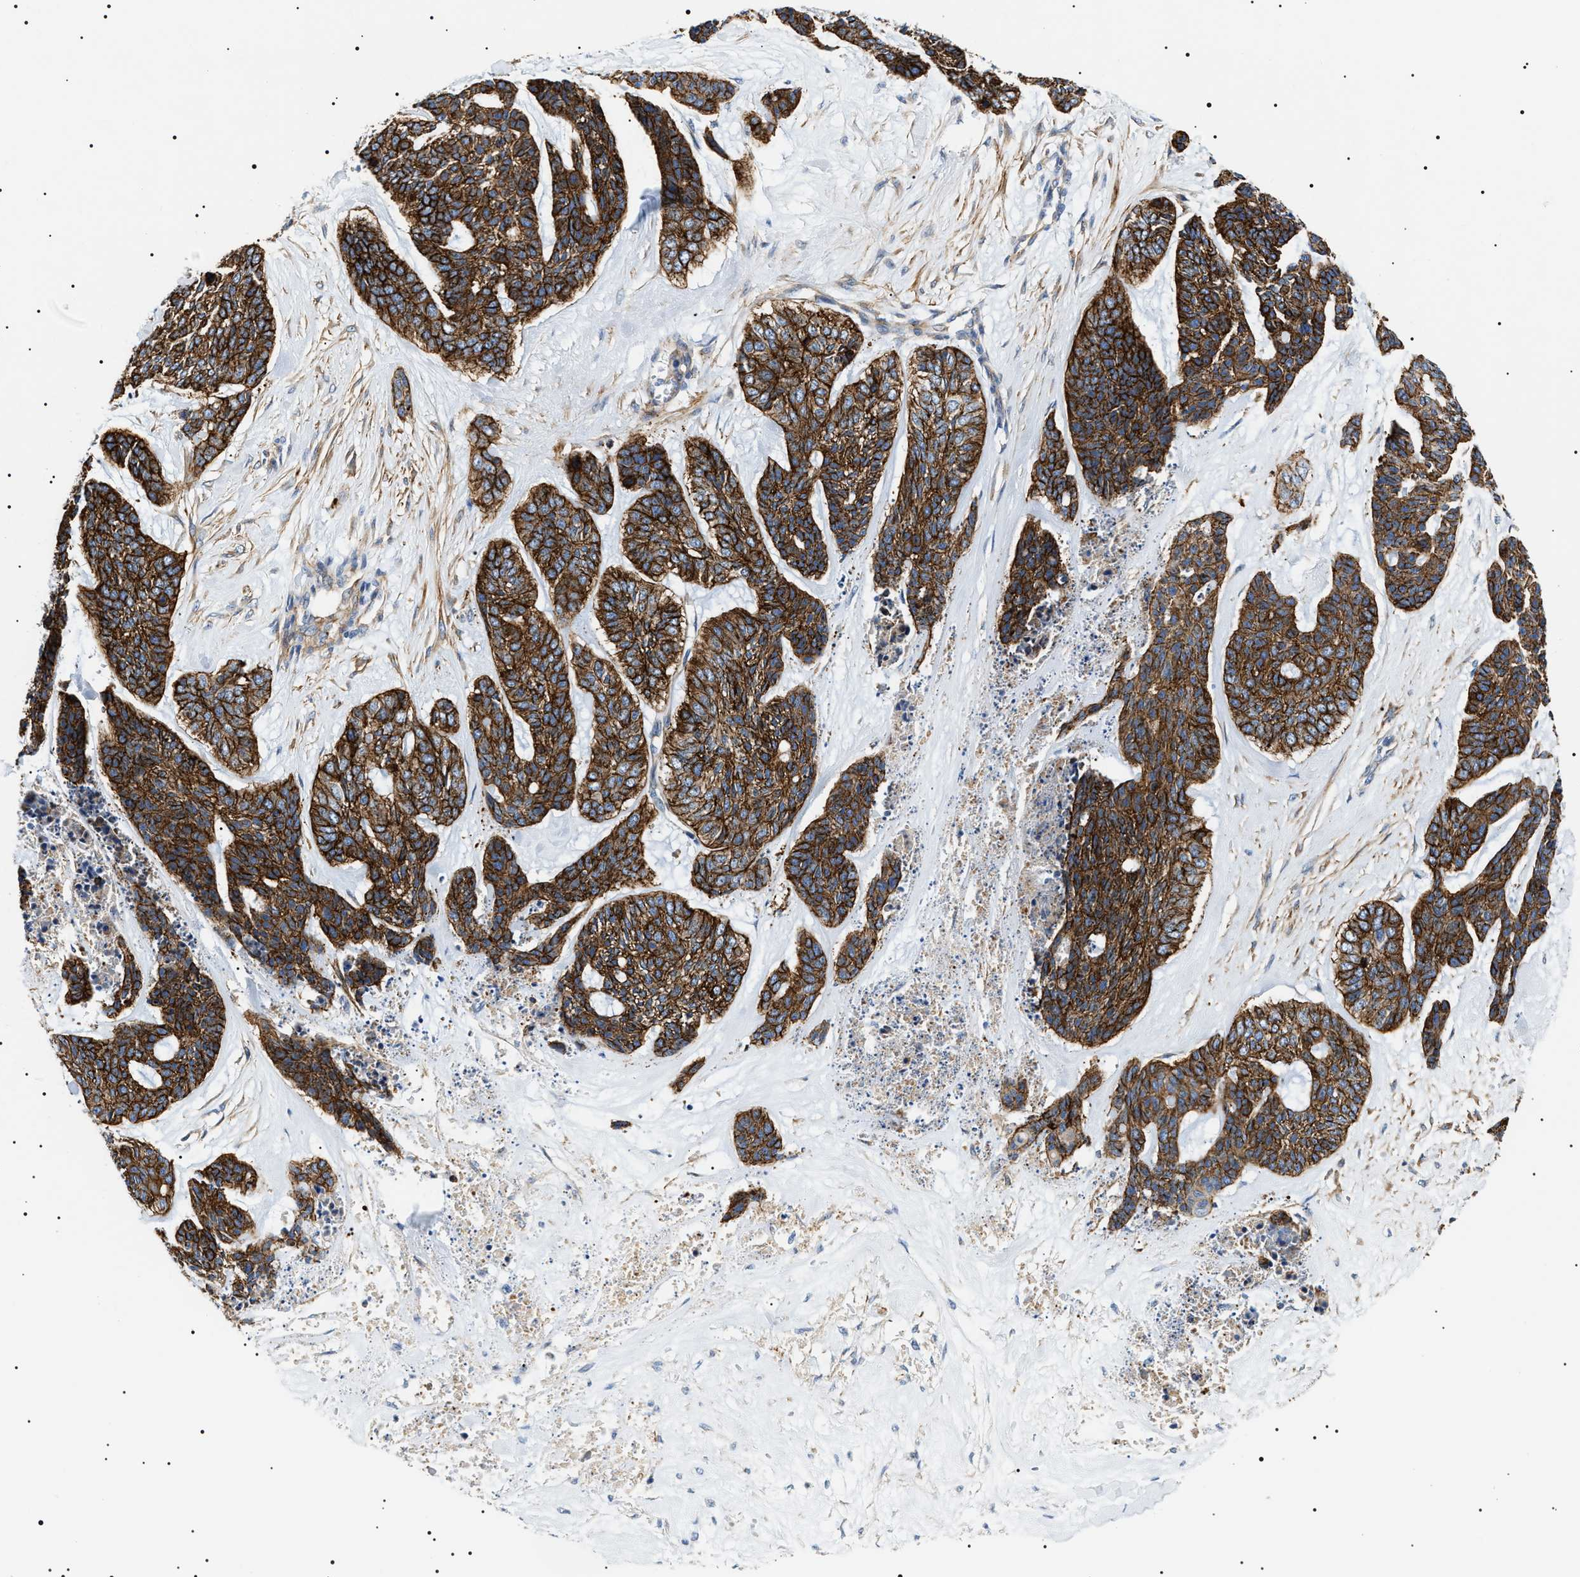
{"staining": {"intensity": "strong", "quantity": ">75%", "location": "cytoplasmic/membranous"}, "tissue": "skin cancer", "cell_type": "Tumor cells", "image_type": "cancer", "snomed": [{"axis": "morphology", "description": "Basal cell carcinoma"}, {"axis": "topography", "description": "Skin"}], "caption": "IHC micrograph of neoplastic tissue: human skin cancer (basal cell carcinoma) stained using IHC demonstrates high levels of strong protein expression localized specifically in the cytoplasmic/membranous of tumor cells, appearing as a cytoplasmic/membranous brown color.", "gene": "TMEM222", "patient": {"sex": "female", "age": 64}}